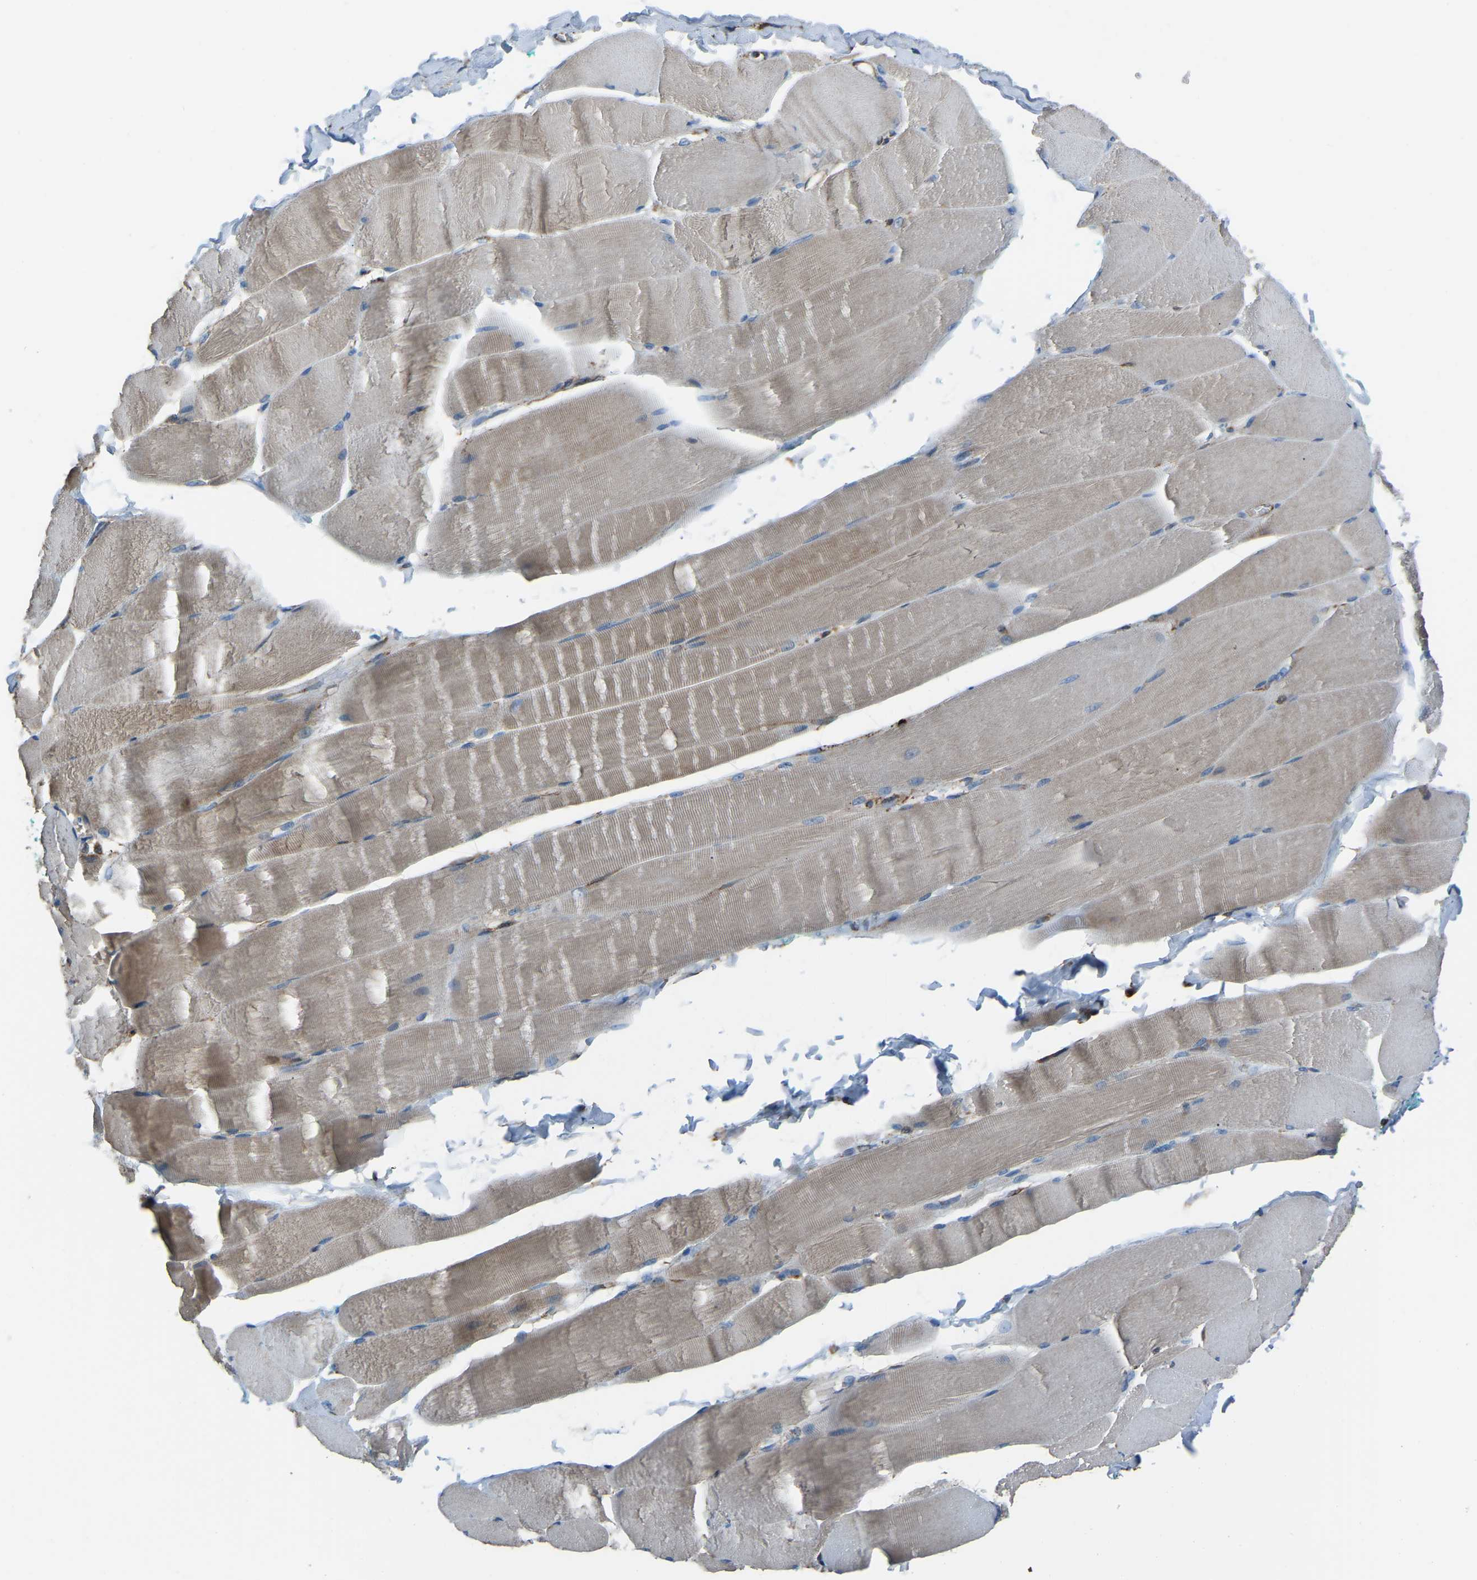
{"staining": {"intensity": "moderate", "quantity": "<25%", "location": "cytoplasmic/membranous"}, "tissue": "skeletal muscle", "cell_type": "Myocytes", "image_type": "normal", "snomed": [{"axis": "morphology", "description": "Normal tissue, NOS"}, {"axis": "morphology", "description": "Squamous cell carcinoma, NOS"}, {"axis": "topography", "description": "Skeletal muscle"}], "caption": "Myocytes reveal moderate cytoplasmic/membranous positivity in approximately <25% of cells in normal skeletal muscle.", "gene": "AKR1A1", "patient": {"sex": "male", "age": 51}}